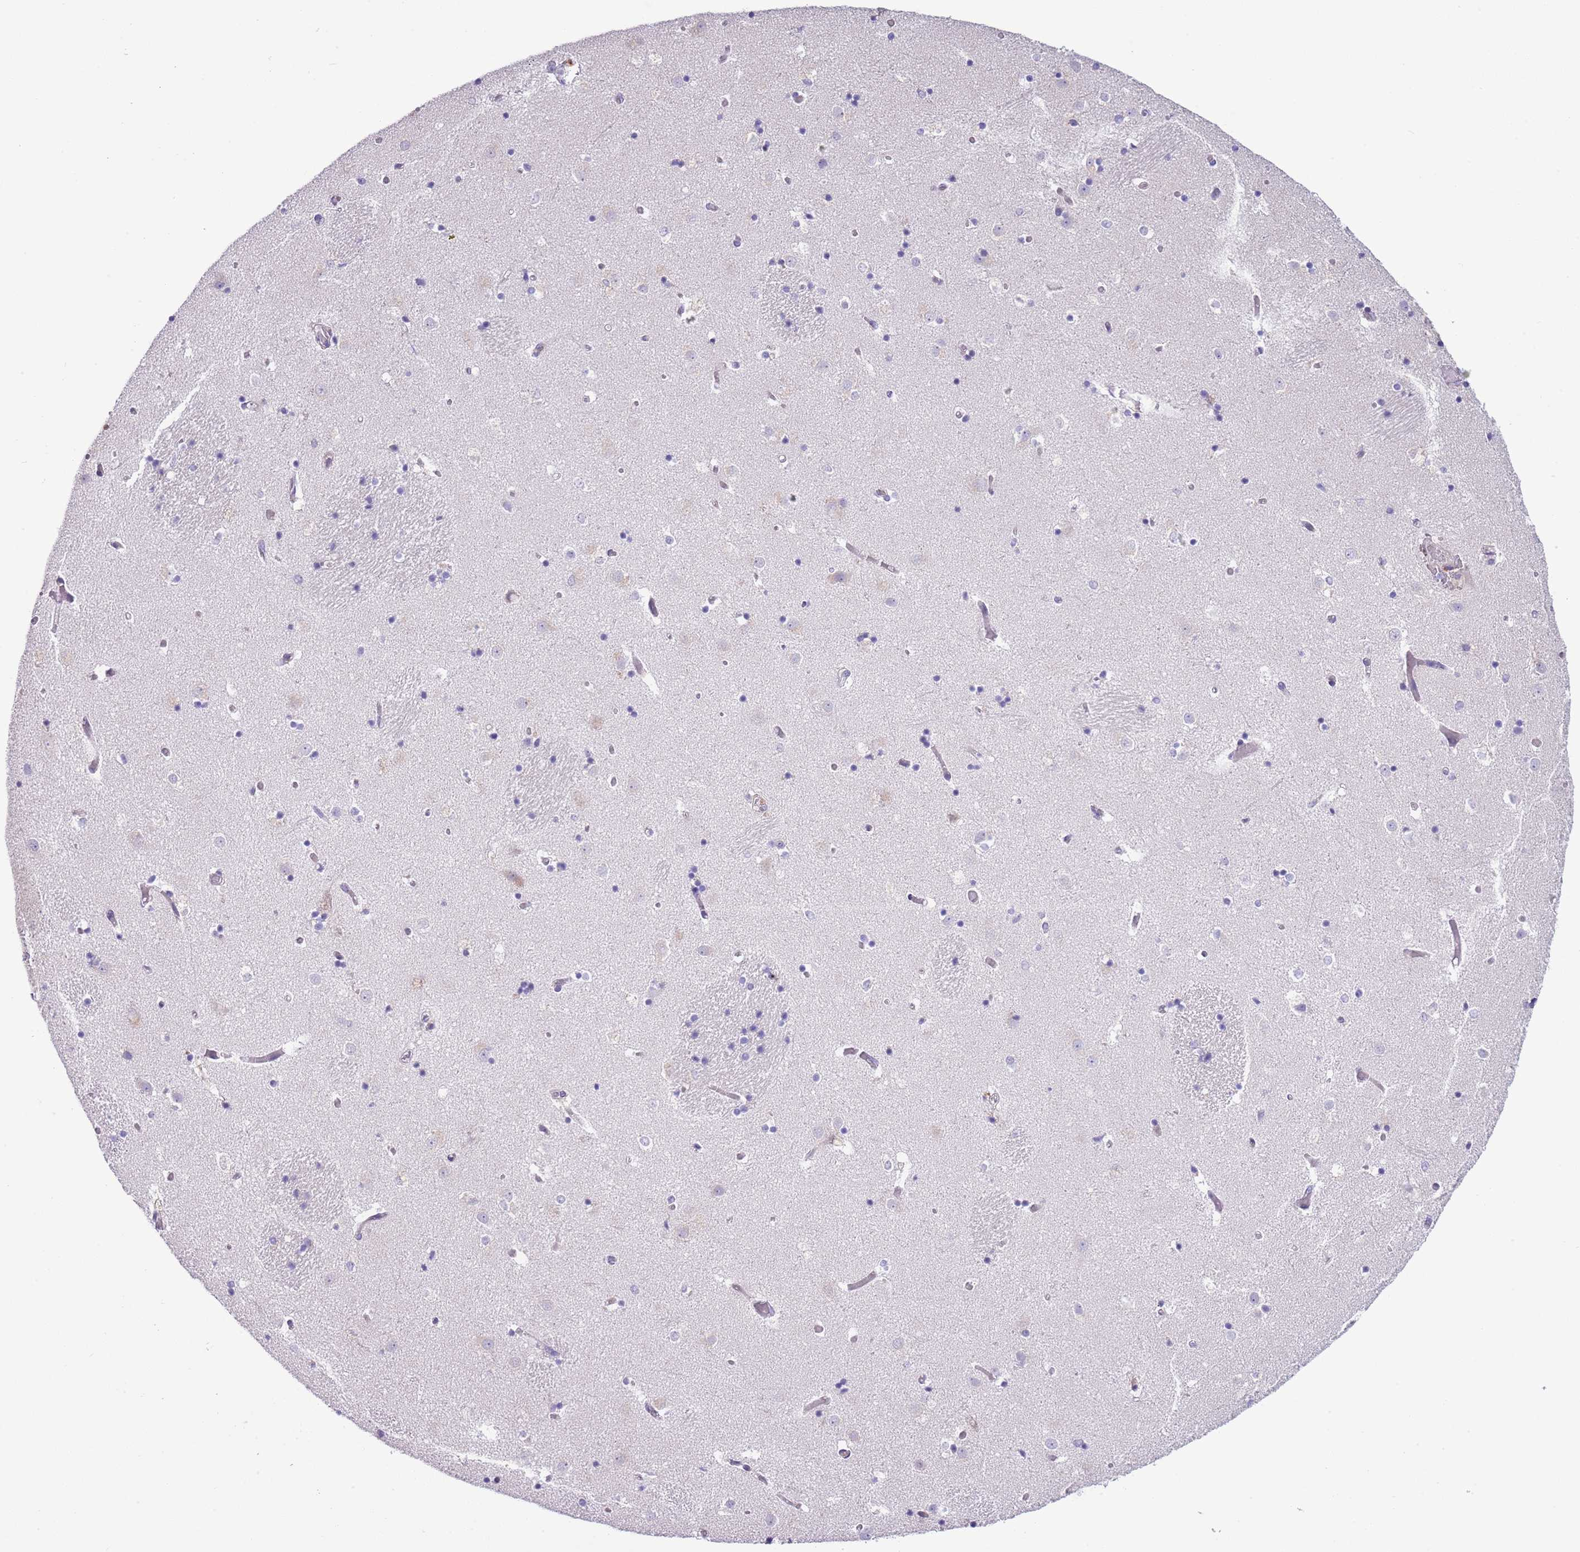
{"staining": {"intensity": "negative", "quantity": "none", "location": "none"}, "tissue": "caudate", "cell_type": "Glial cells", "image_type": "normal", "snomed": [{"axis": "morphology", "description": "Normal tissue, NOS"}, {"axis": "topography", "description": "Lateral ventricle wall"}], "caption": "DAB (3,3'-diaminobenzidine) immunohistochemical staining of unremarkable caudate reveals no significant expression in glial cells. Nuclei are stained in blue.", "gene": "ABHD17C", "patient": {"sex": "female", "age": 52}}